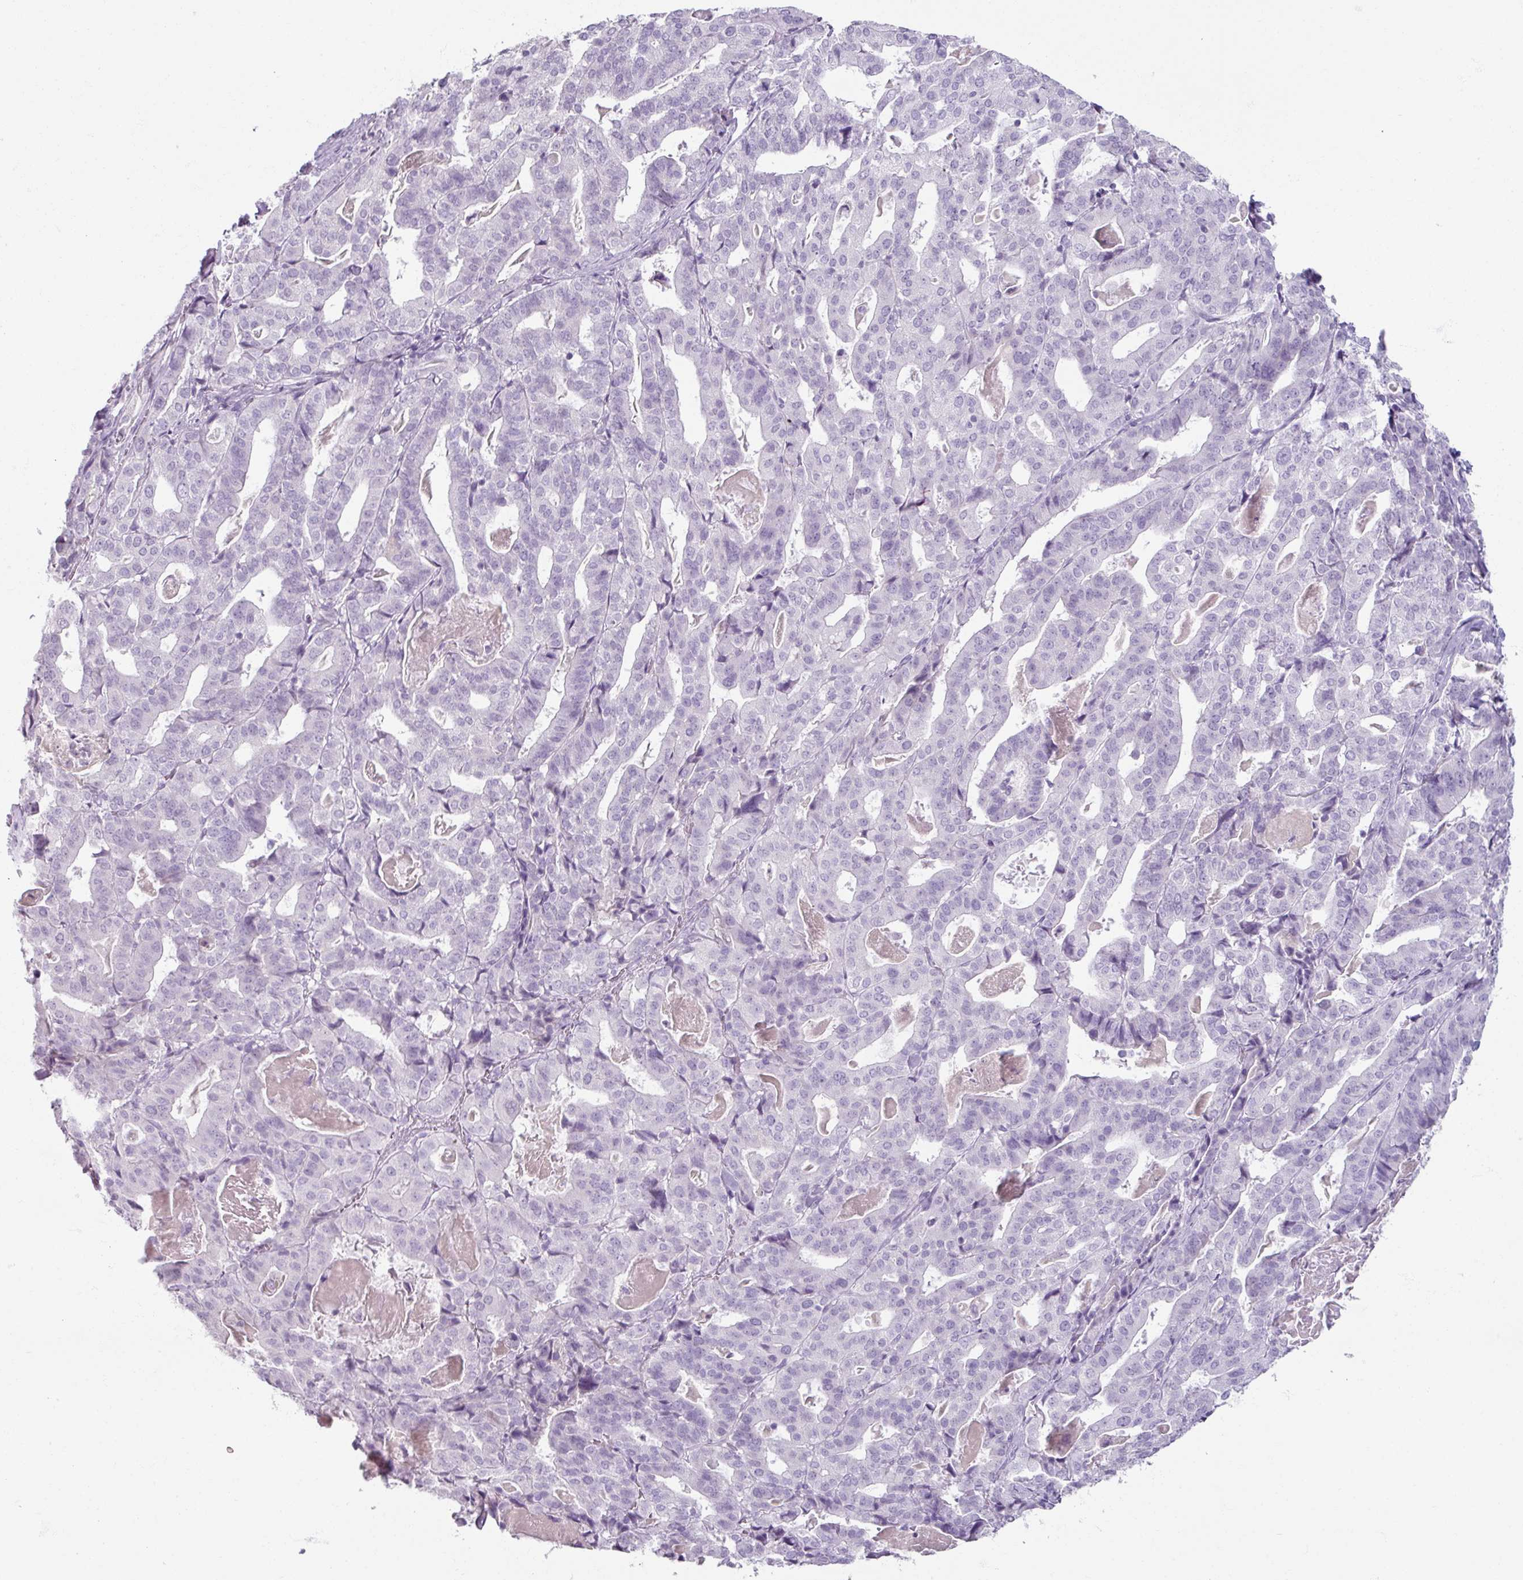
{"staining": {"intensity": "negative", "quantity": "none", "location": "none"}, "tissue": "stomach cancer", "cell_type": "Tumor cells", "image_type": "cancer", "snomed": [{"axis": "morphology", "description": "Adenocarcinoma, NOS"}, {"axis": "topography", "description": "Stomach"}], "caption": "Human adenocarcinoma (stomach) stained for a protein using immunohistochemistry (IHC) shows no positivity in tumor cells.", "gene": "SLC27A5", "patient": {"sex": "male", "age": 48}}